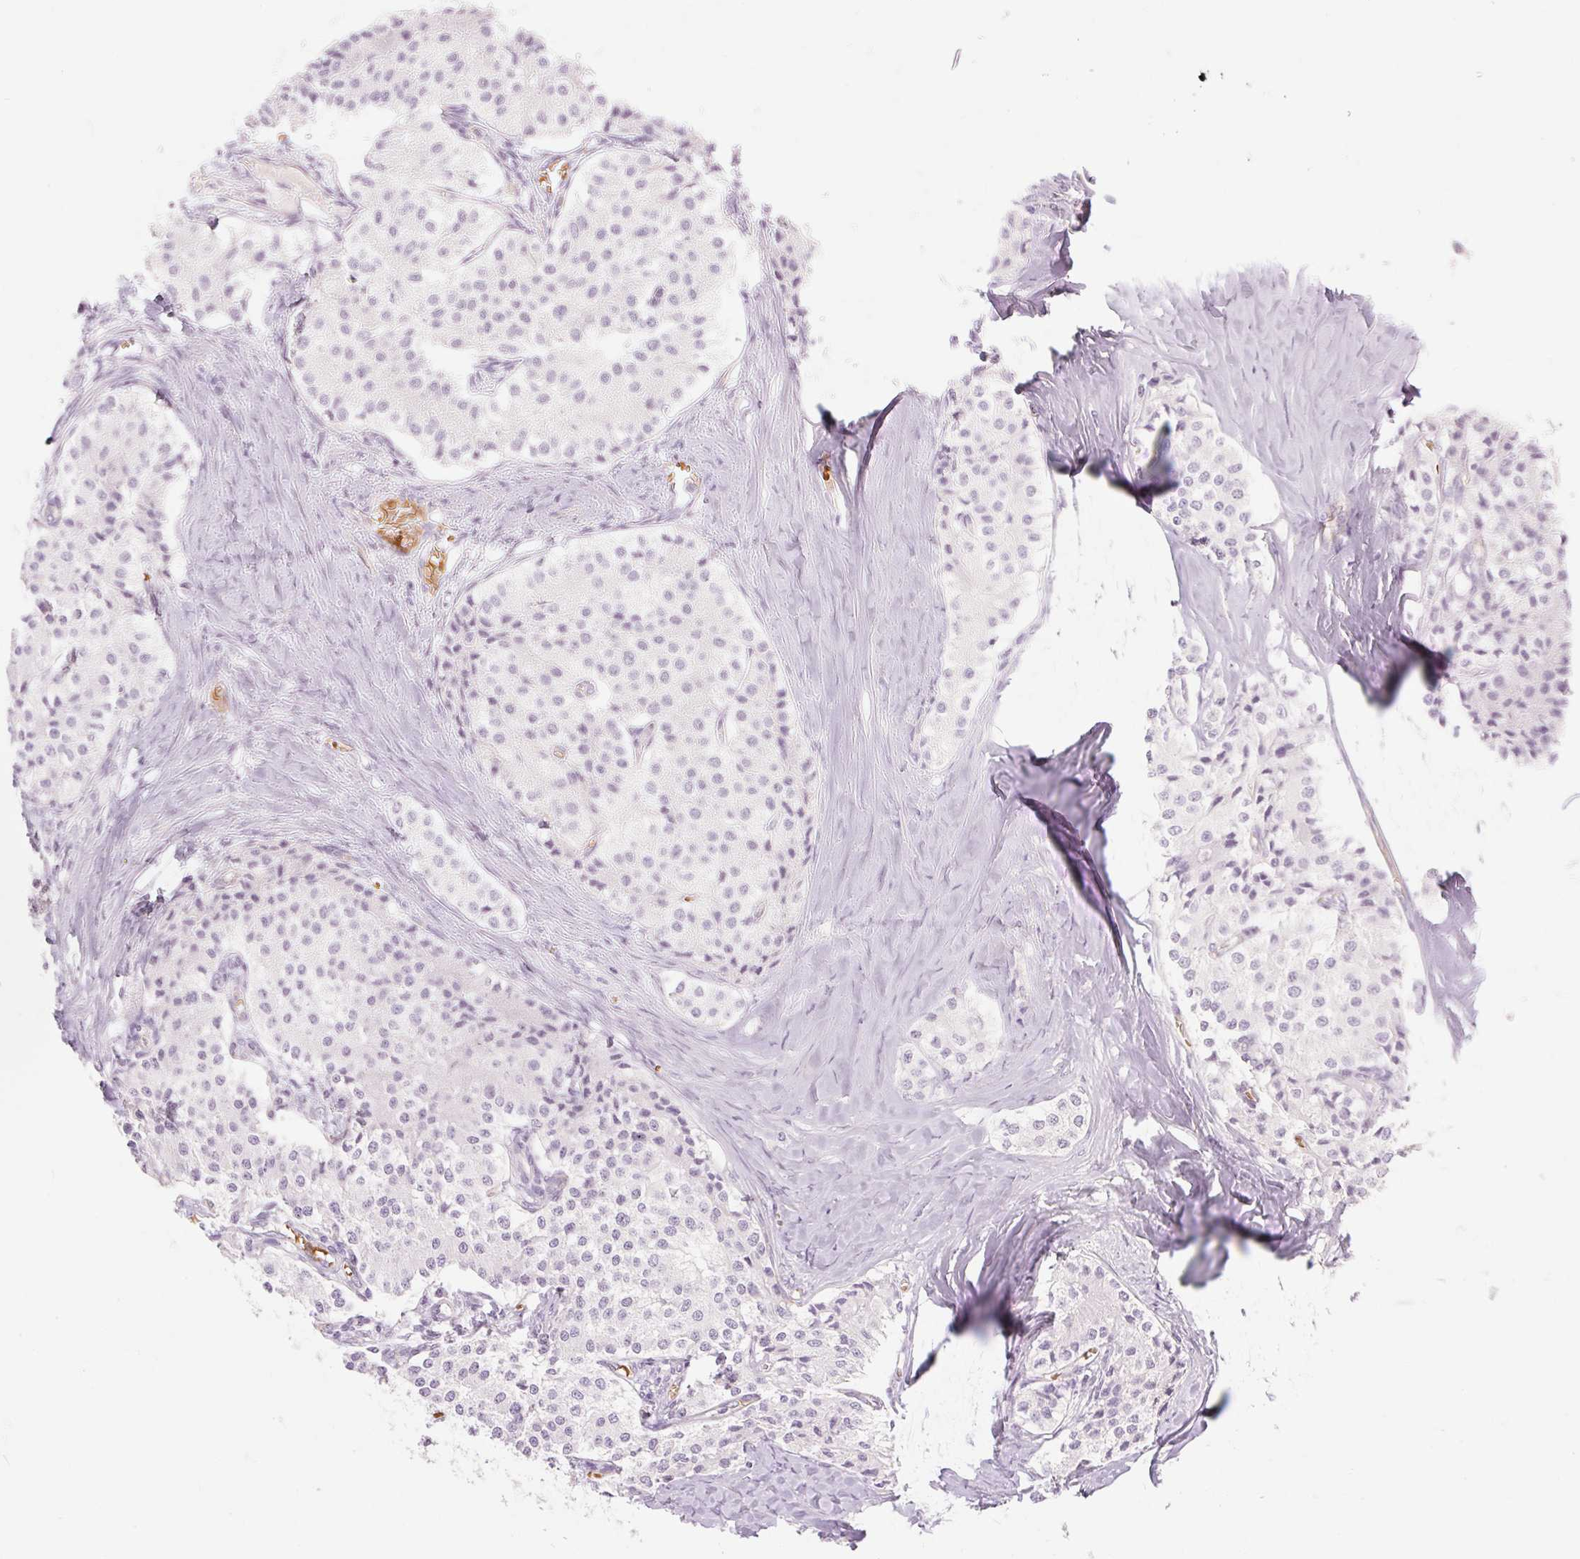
{"staining": {"intensity": "negative", "quantity": "none", "location": "none"}, "tissue": "carcinoid", "cell_type": "Tumor cells", "image_type": "cancer", "snomed": [{"axis": "morphology", "description": "Carcinoid, malignant, NOS"}, {"axis": "topography", "description": "Colon"}], "caption": "High magnification brightfield microscopy of malignant carcinoid stained with DAB (brown) and counterstained with hematoxylin (blue): tumor cells show no significant expression. The staining was performed using DAB (3,3'-diaminobenzidine) to visualize the protein expression in brown, while the nuclei were stained in blue with hematoxylin (Magnification: 20x).", "gene": "TAF1L", "patient": {"sex": "female", "age": 52}}